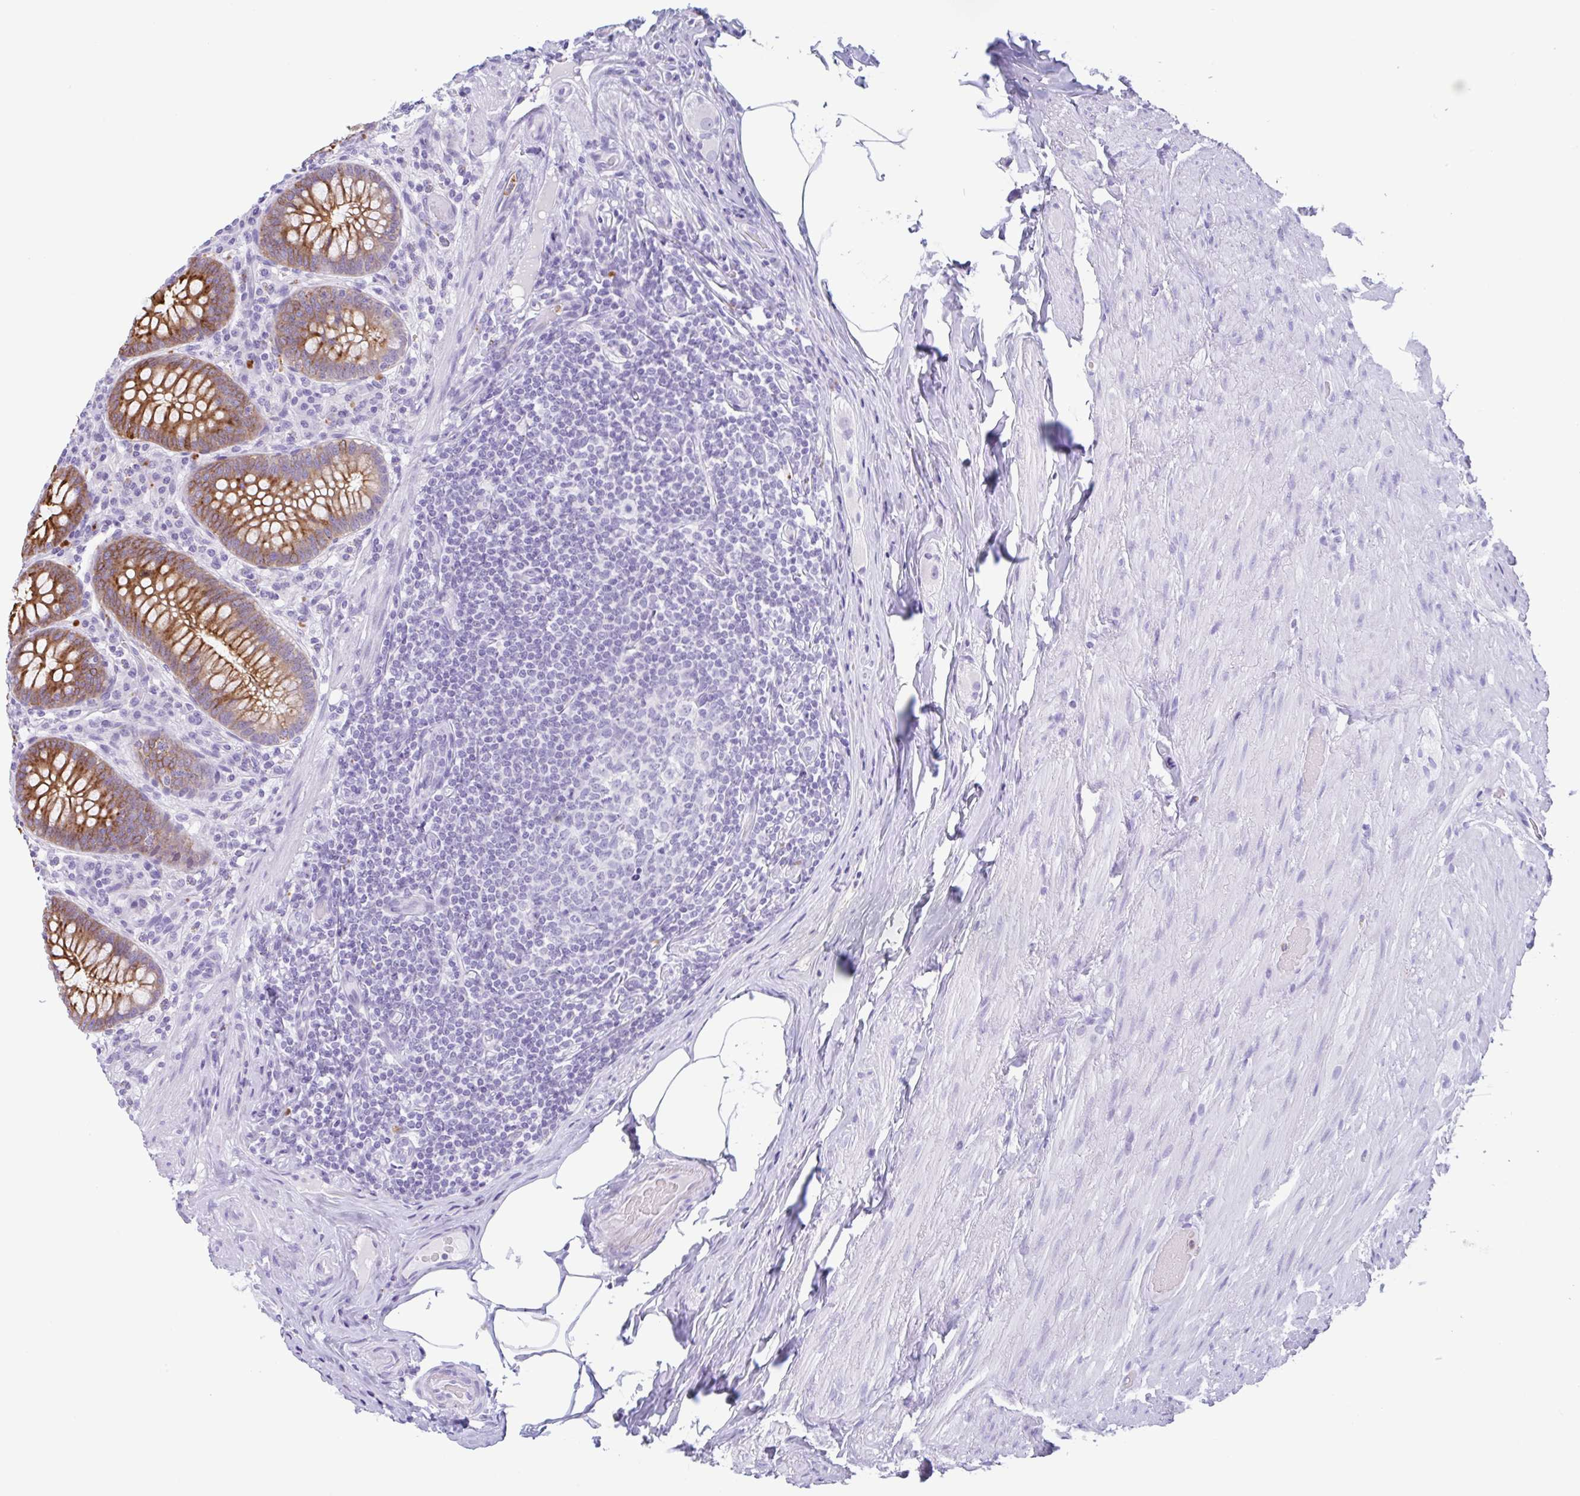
{"staining": {"intensity": "strong", "quantity": ">75%", "location": "cytoplasmic/membranous"}, "tissue": "appendix", "cell_type": "Glandular cells", "image_type": "normal", "snomed": [{"axis": "morphology", "description": "Normal tissue, NOS"}, {"axis": "topography", "description": "Appendix"}], "caption": "Immunohistochemistry (IHC) histopathology image of unremarkable appendix stained for a protein (brown), which demonstrates high levels of strong cytoplasmic/membranous expression in about >75% of glandular cells.", "gene": "DTWD2", "patient": {"sex": "male", "age": 71}}